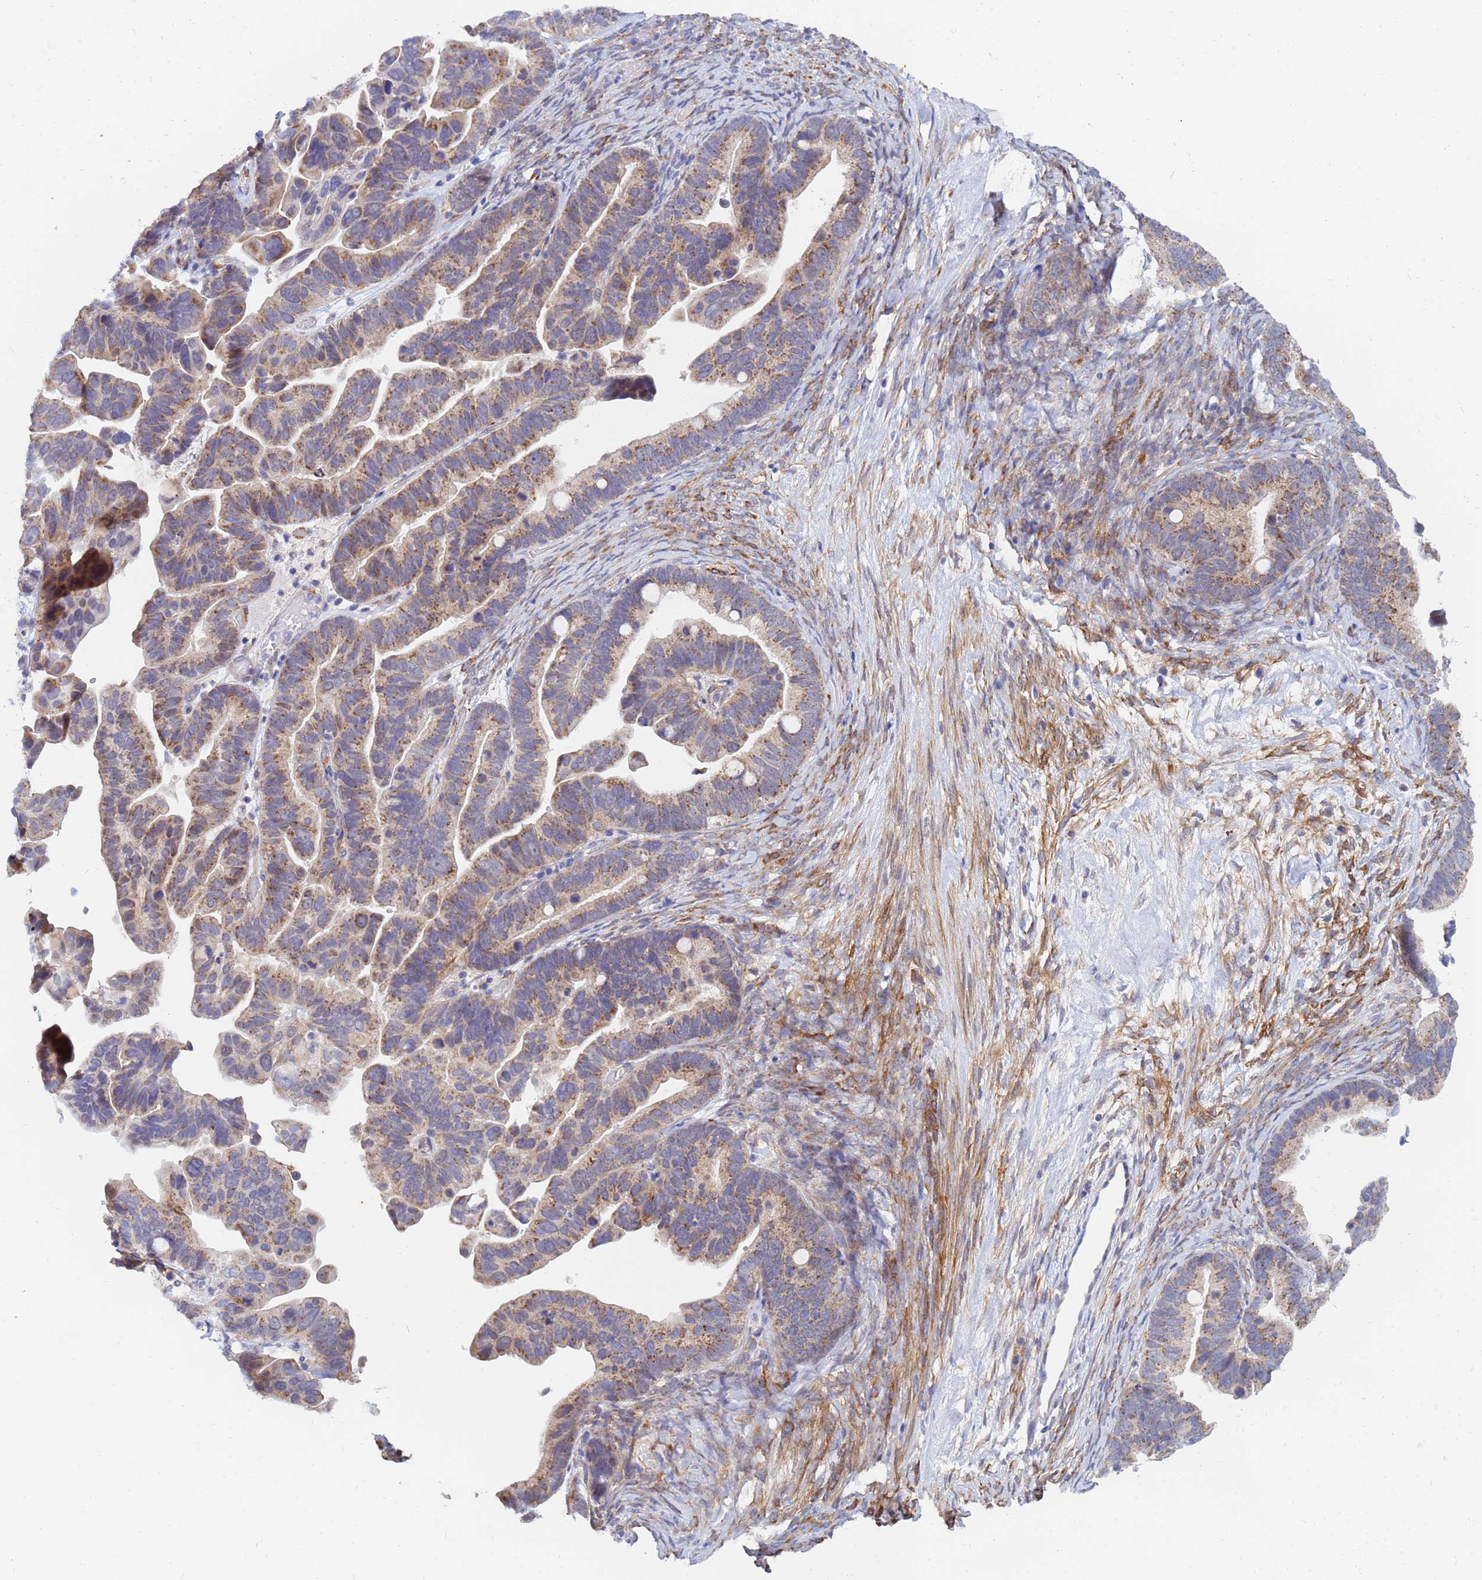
{"staining": {"intensity": "moderate", "quantity": ">75%", "location": "cytoplasmic/membranous"}, "tissue": "ovarian cancer", "cell_type": "Tumor cells", "image_type": "cancer", "snomed": [{"axis": "morphology", "description": "Cystadenocarcinoma, serous, NOS"}, {"axis": "topography", "description": "Ovary"}], "caption": "Immunohistochemistry (IHC) photomicrograph of human serous cystadenocarcinoma (ovarian) stained for a protein (brown), which demonstrates medium levels of moderate cytoplasmic/membranous staining in approximately >75% of tumor cells.", "gene": "SDR39U1", "patient": {"sex": "female", "age": 56}}